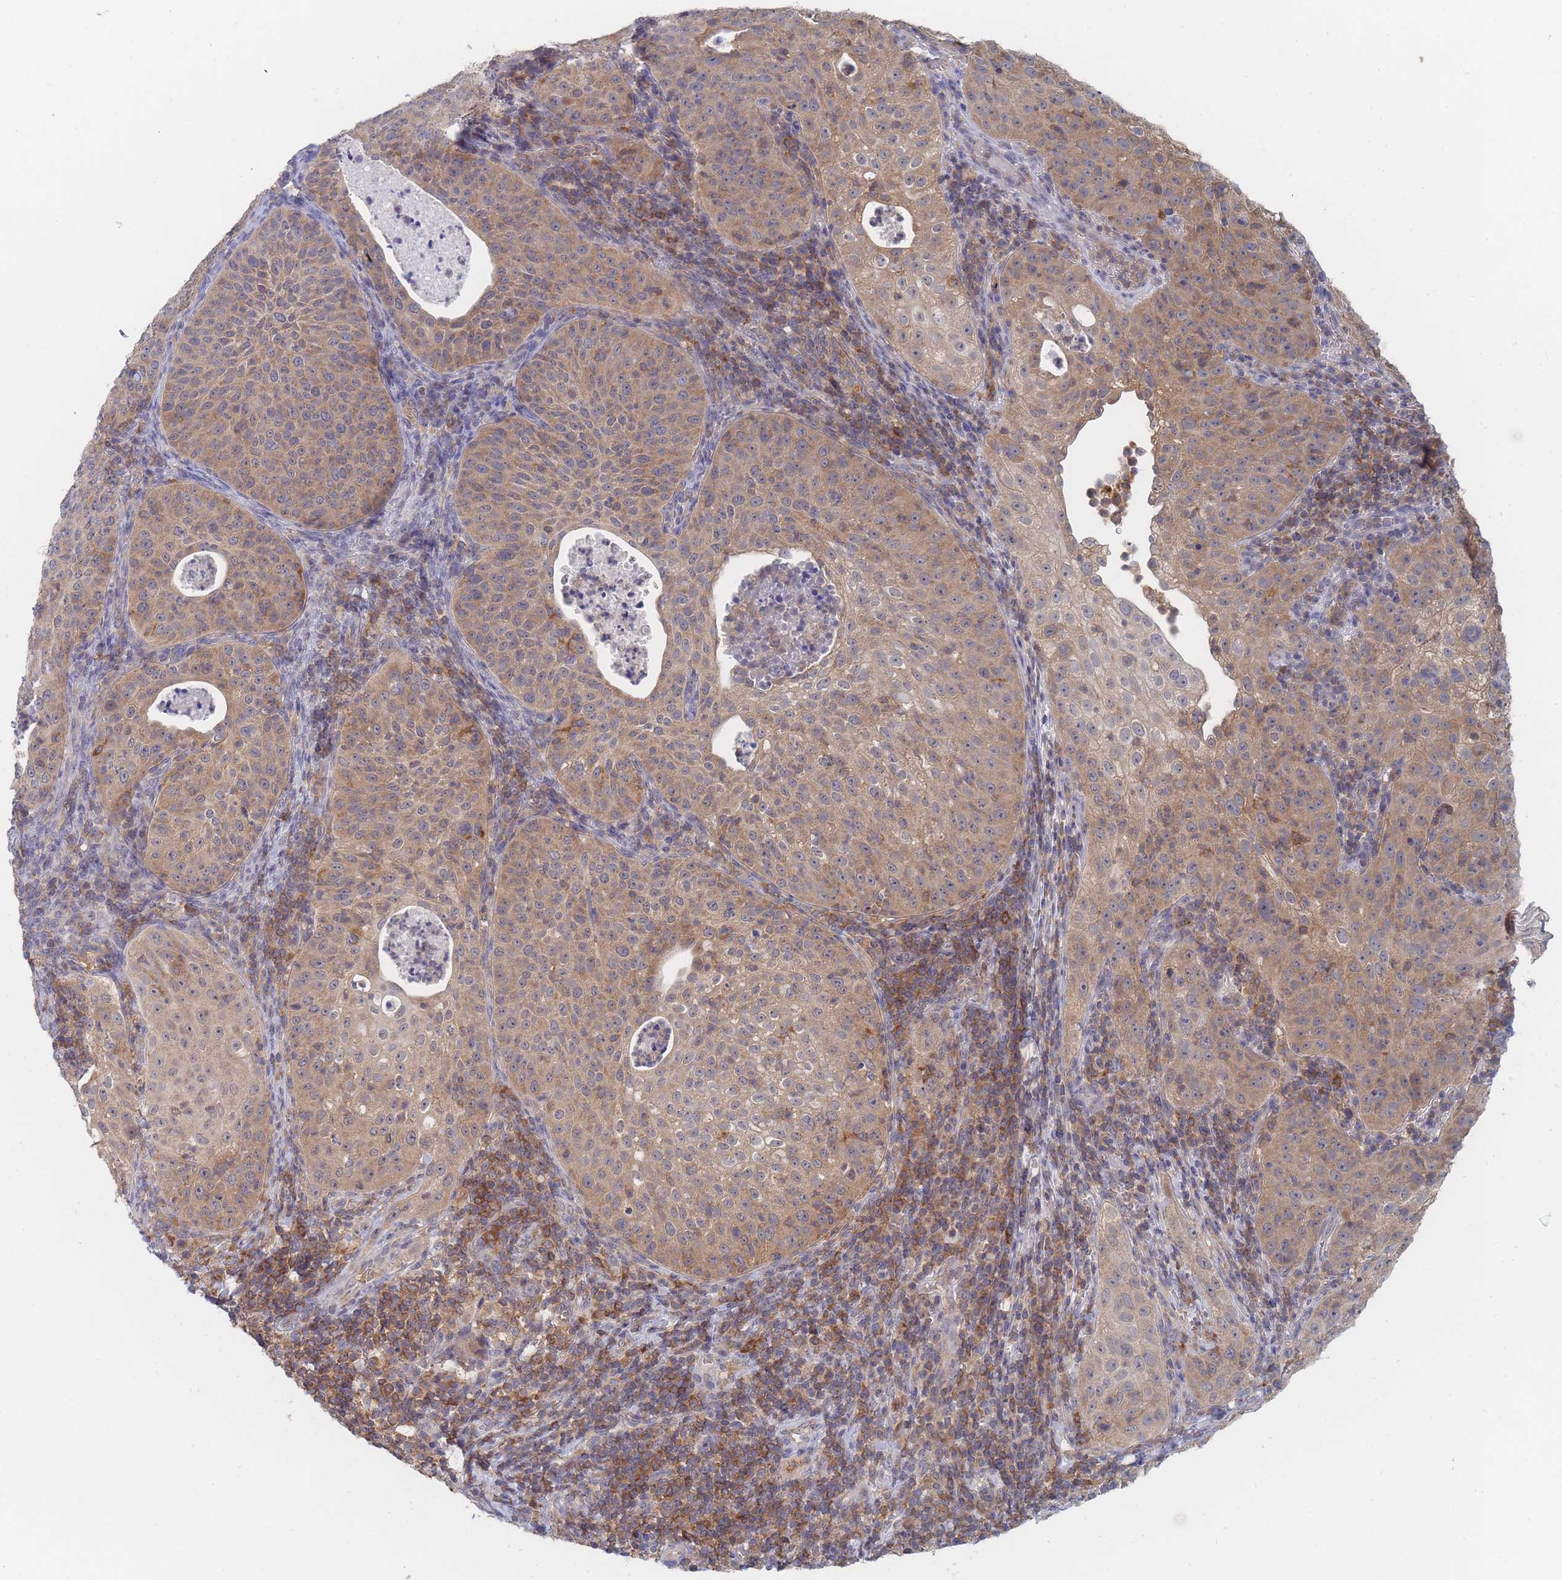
{"staining": {"intensity": "moderate", "quantity": ">75%", "location": "cytoplasmic/membranous"}, "tissue": "cervical cancer", "cell_type": "Tumor cells", "image_type": "cancer", "snomed": [{"axis": "morphology", "description": "Squamous cell carcinoma, NOS"}, {"axis": "topography", "description": "Cervix"}], "caption": "High-power microscopy captured an immunohistochemistry (IHC) photomicrograph of cervical cancer (squamous cell carcinoma), revealing moderate cytoplasmic/membranous staining in approximately >75% of tumor cells. The protein of interest is stained brown, and the nuclei are stained in blue (DAB IHC with brightfield microscopy, high magnification).", "gene": "PPP6C", "patient": {"sex": "female", "age": 52}}